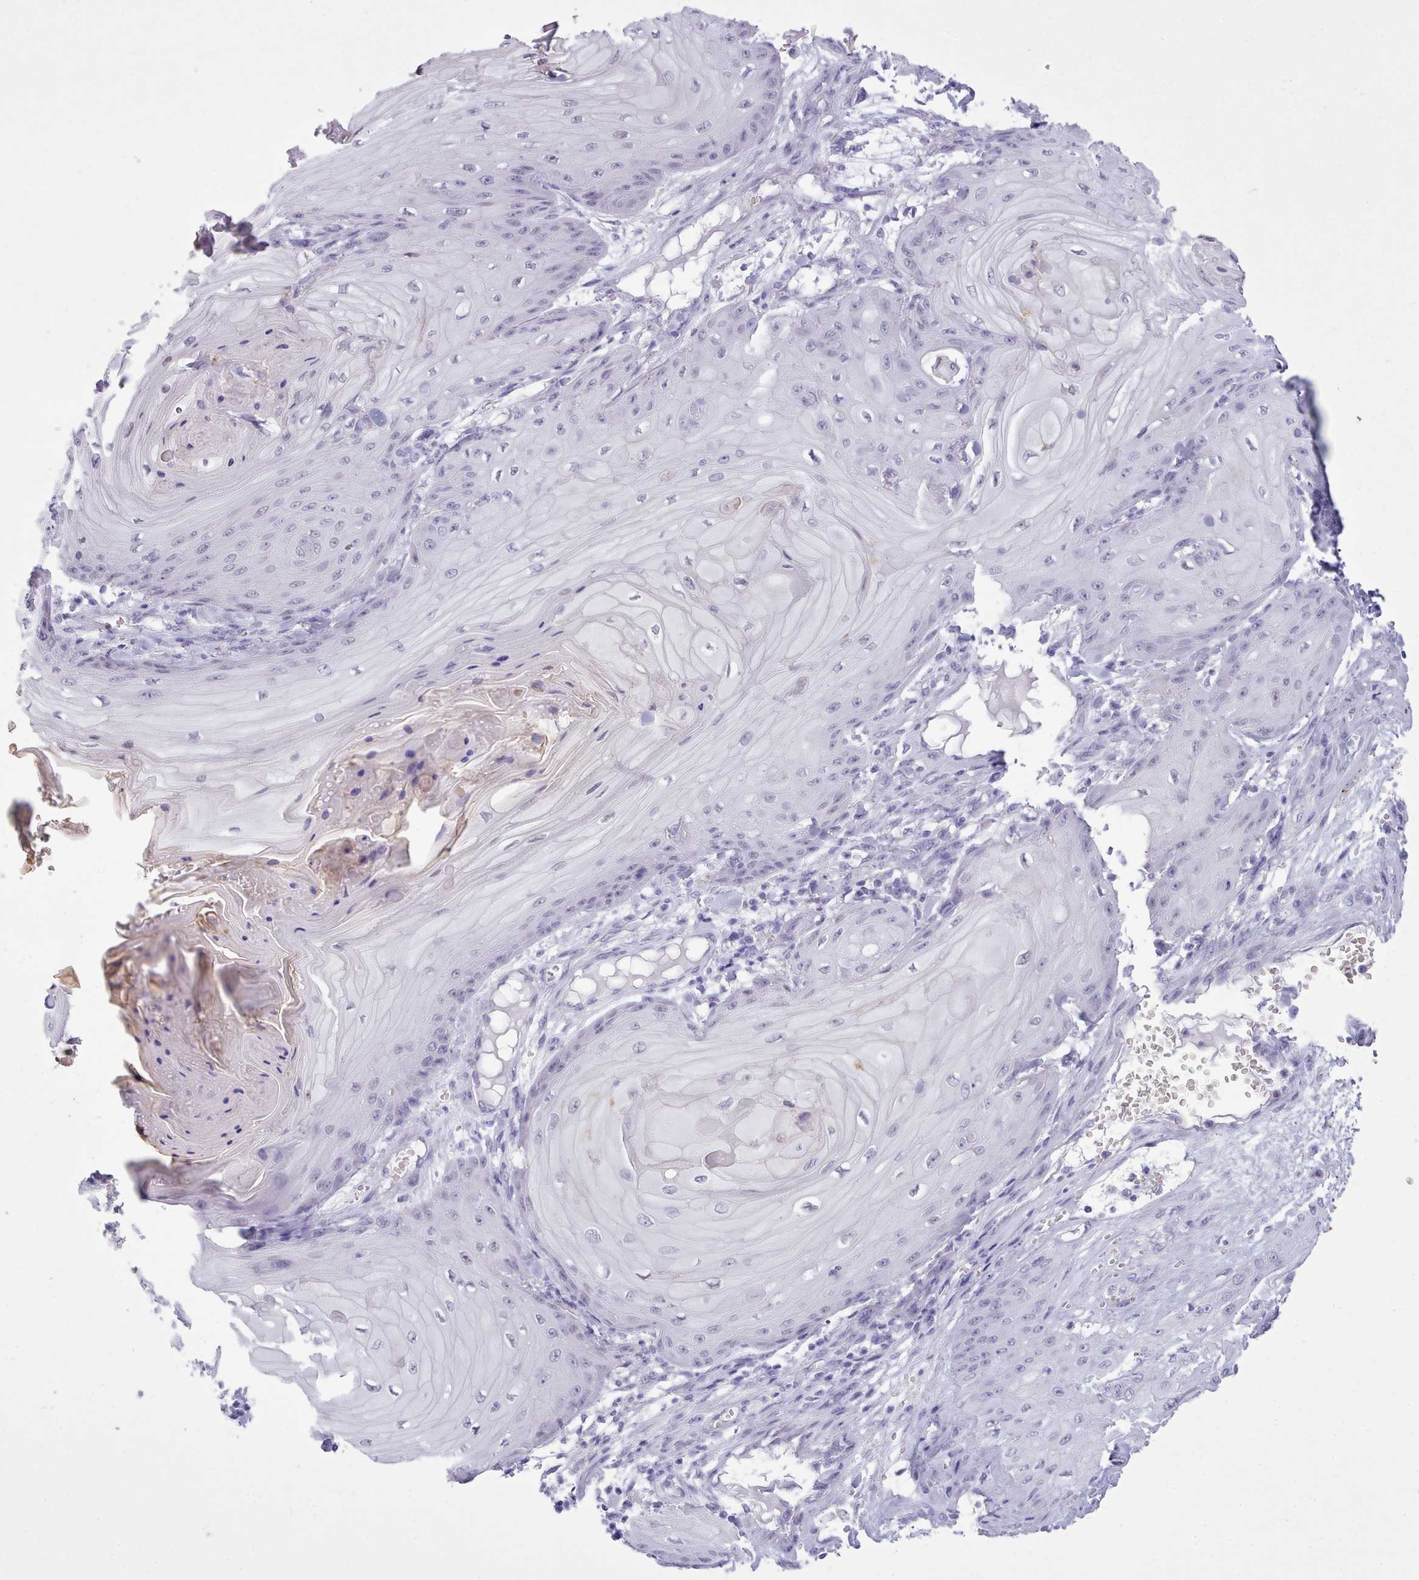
{"staining": {"intensity": "negative", "quantity": "none", "location": "none"}, "tissue": "skin cancer", "cell_type": "Tumor cells", "image_type": "cancer", "snomed": [{"axis": "morphology", "description": "Squamous cell carcinoma, NOS"}, {"axis": "topography", "description": "Skin"}], "caption": "DAB (3,3'-diaminobenzidine) immunohistochemical staining of skin squamous cell carcinoma displays no significant positivity in tumor cells.", "gene": "FBXO48", "patient": {"sex": "male", "age": 74}}